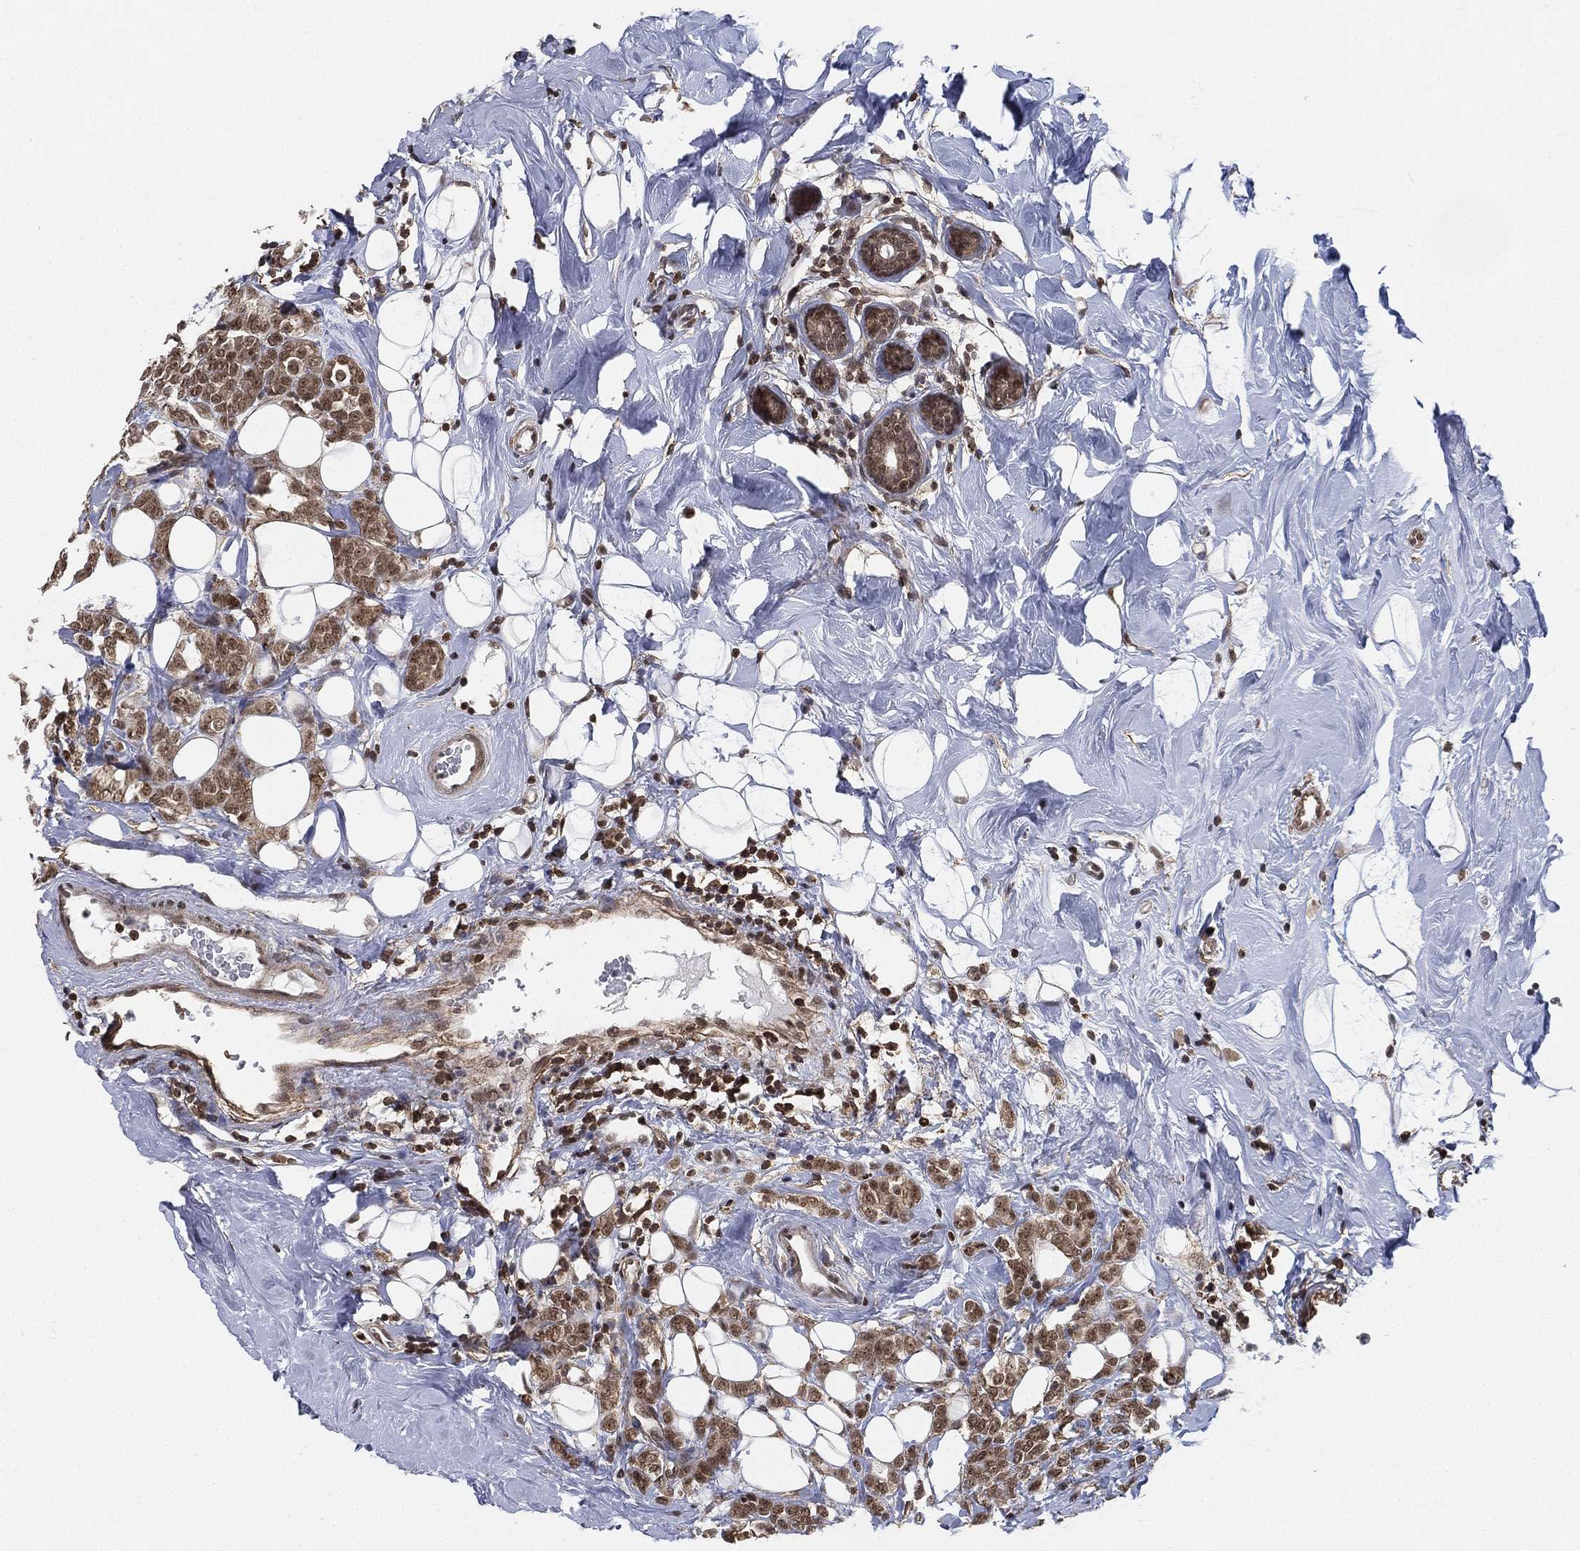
{"staining": {"intensity": "moderate", "quantity": ">75%", "location": "cytoplasmic/membranous,nuclear"}, "tissue": "breast cancer", "cell_type": "Tumor cells", "image_type": "cancer", "snomed": [{"axis": "morphology", "description": "Lobular carcinoma"}, {"axis": "topography", "description": "Breast"}], "caption": "Immunohistochemical staining of human breast lobular carcinoma exhibits medium levels of moderate cytoplasmic/membranous and nuclear protein staining in approximately >75% of tumor cells.", "gene": "RSRC2", "patient": {"sex": "female", "age": 49}}